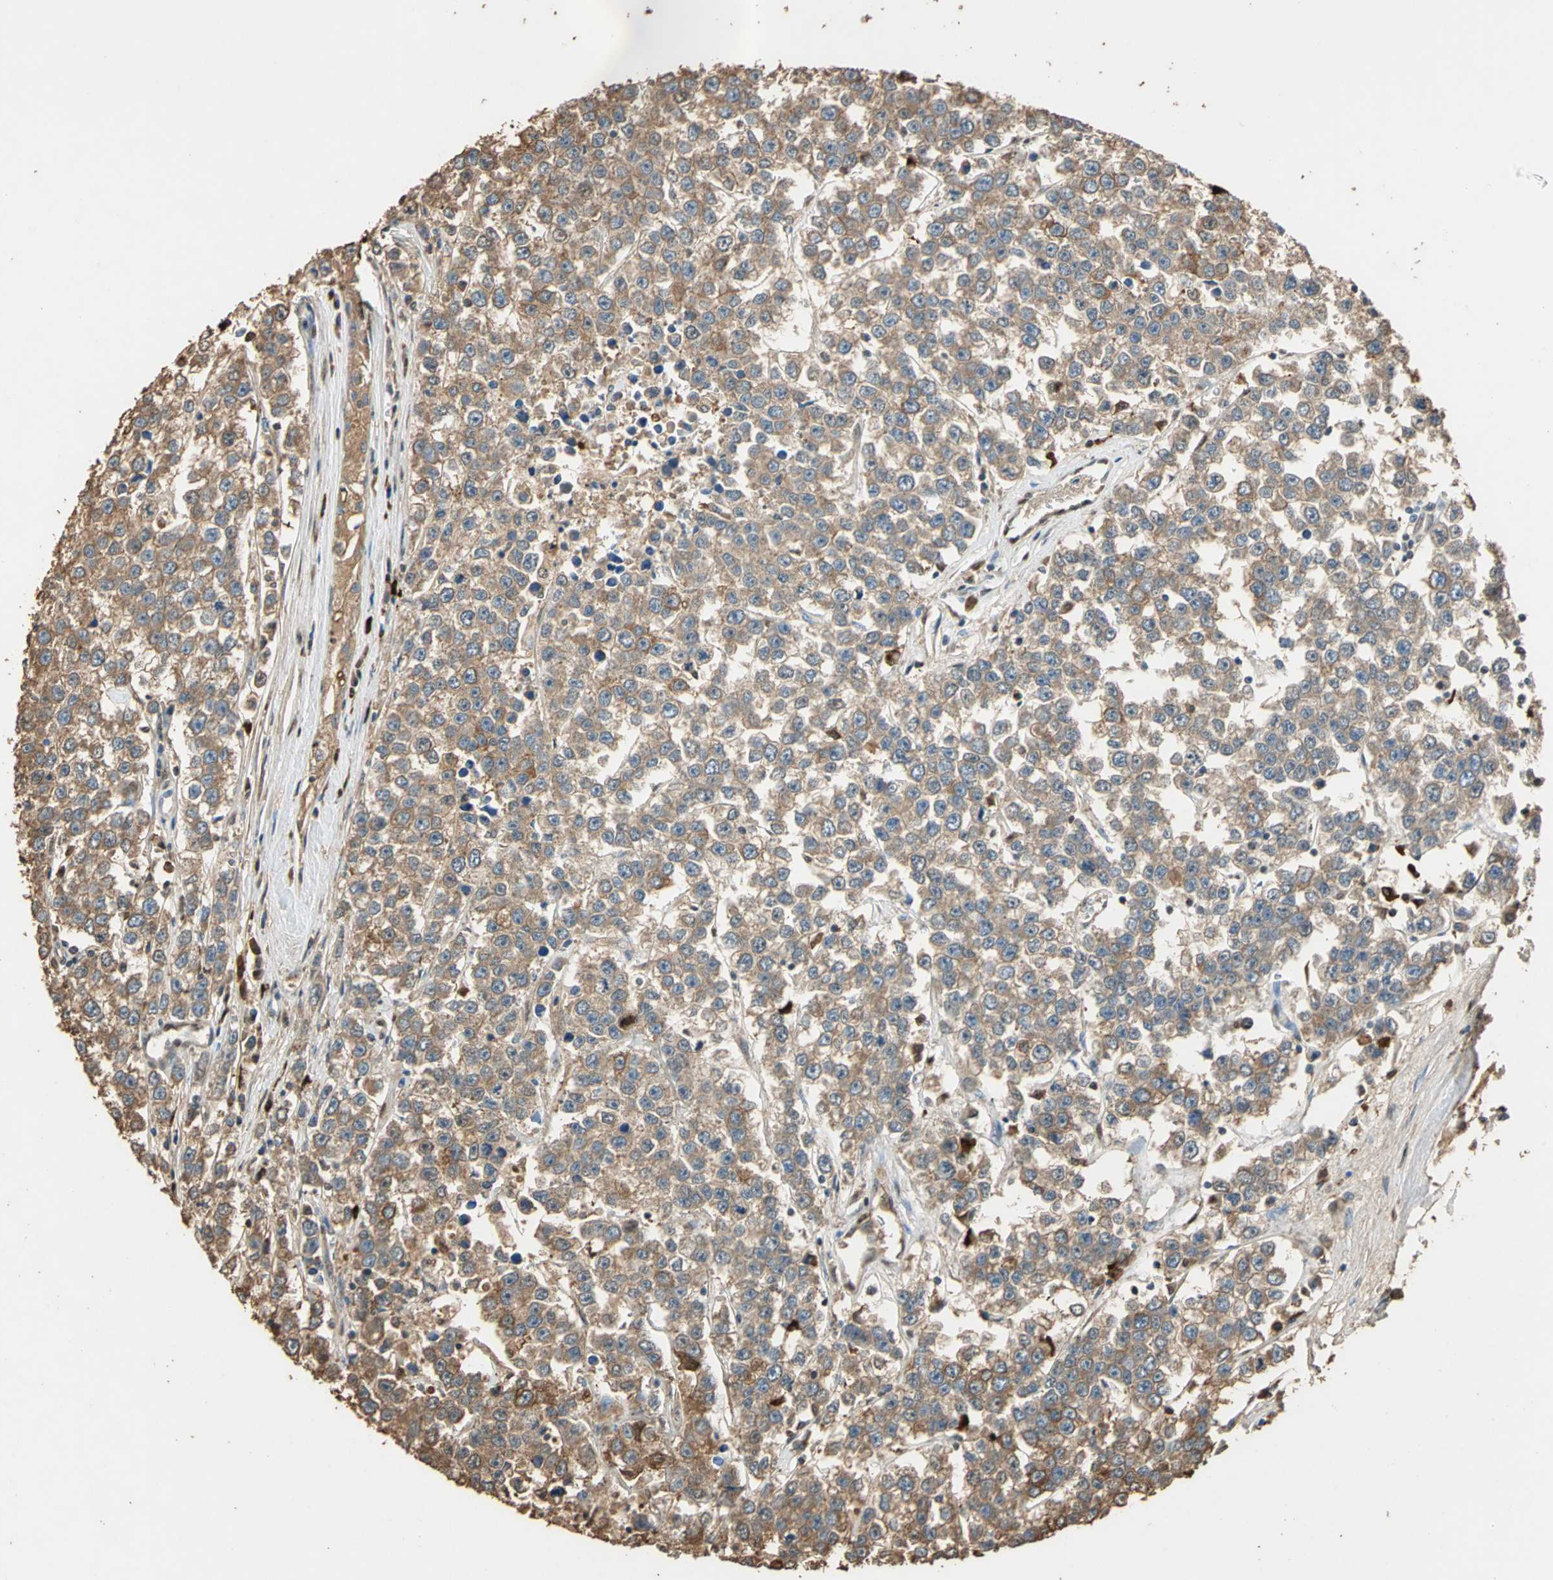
{"staining": {"intensity": "moderate", "quantity": ">75%", "location": "cytoplasmic/membranous"}, "tissue": "testis cancer", "cell_type": "Tumor cells", "image_type": "cancer", "snomed": [{"axis": "morphology", "description": "Seminoma, NOS"}, {"axis": "morphology", "description": "Carcinoma, Embryonal, NOS"}, {"axis": "topography", "description": "Testis"}], "caption": "The image exhibits immunohistochemical staining of embryonal carcinoma (testis). There is moderate cytoplasmic/membranous positivity is identified in approximately >75% of tumor cells.", "gene": "GAPDH", "patient": {"sex": "male", "age": 52}}